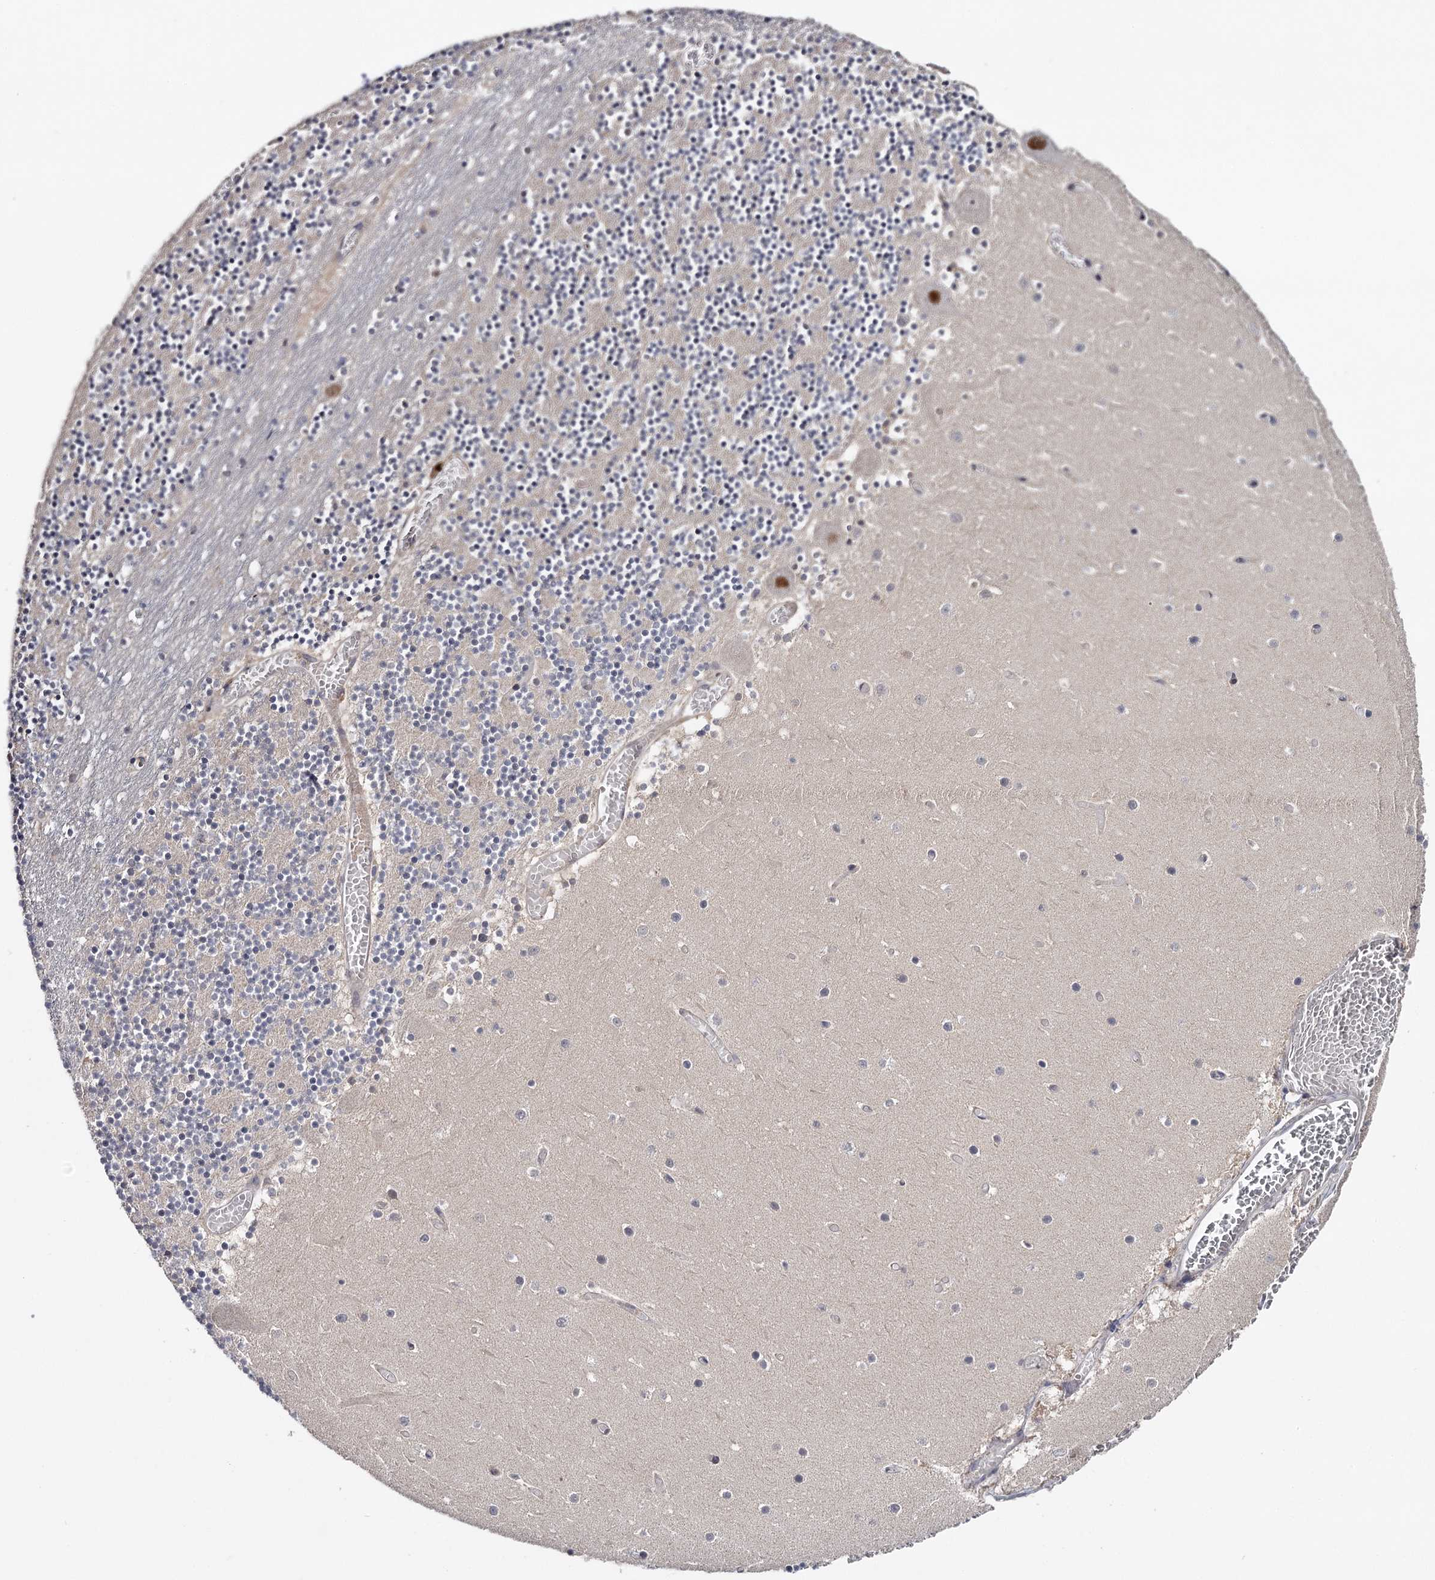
{"staining": {"intensity": "negative", "quantity": "none", "location": "none"}, "tissue": "cerebellum", "cell_type": "Cells in granular layer", "image_type": "normal", "snomed": [{"axis": "morphology", "description": "Normal tissue, NOS"}, {"axis": "topography", "description": "Cerebellum"}], "caption": "Normal cerebellum was stained to show a protein in brown. There is no significant staining in cells in granular layer. (DAB IHC visualized using brightfield microscopy, high magnification).", "gene": "GTSF1", "patient": {"sex": "female", "age": 28}}